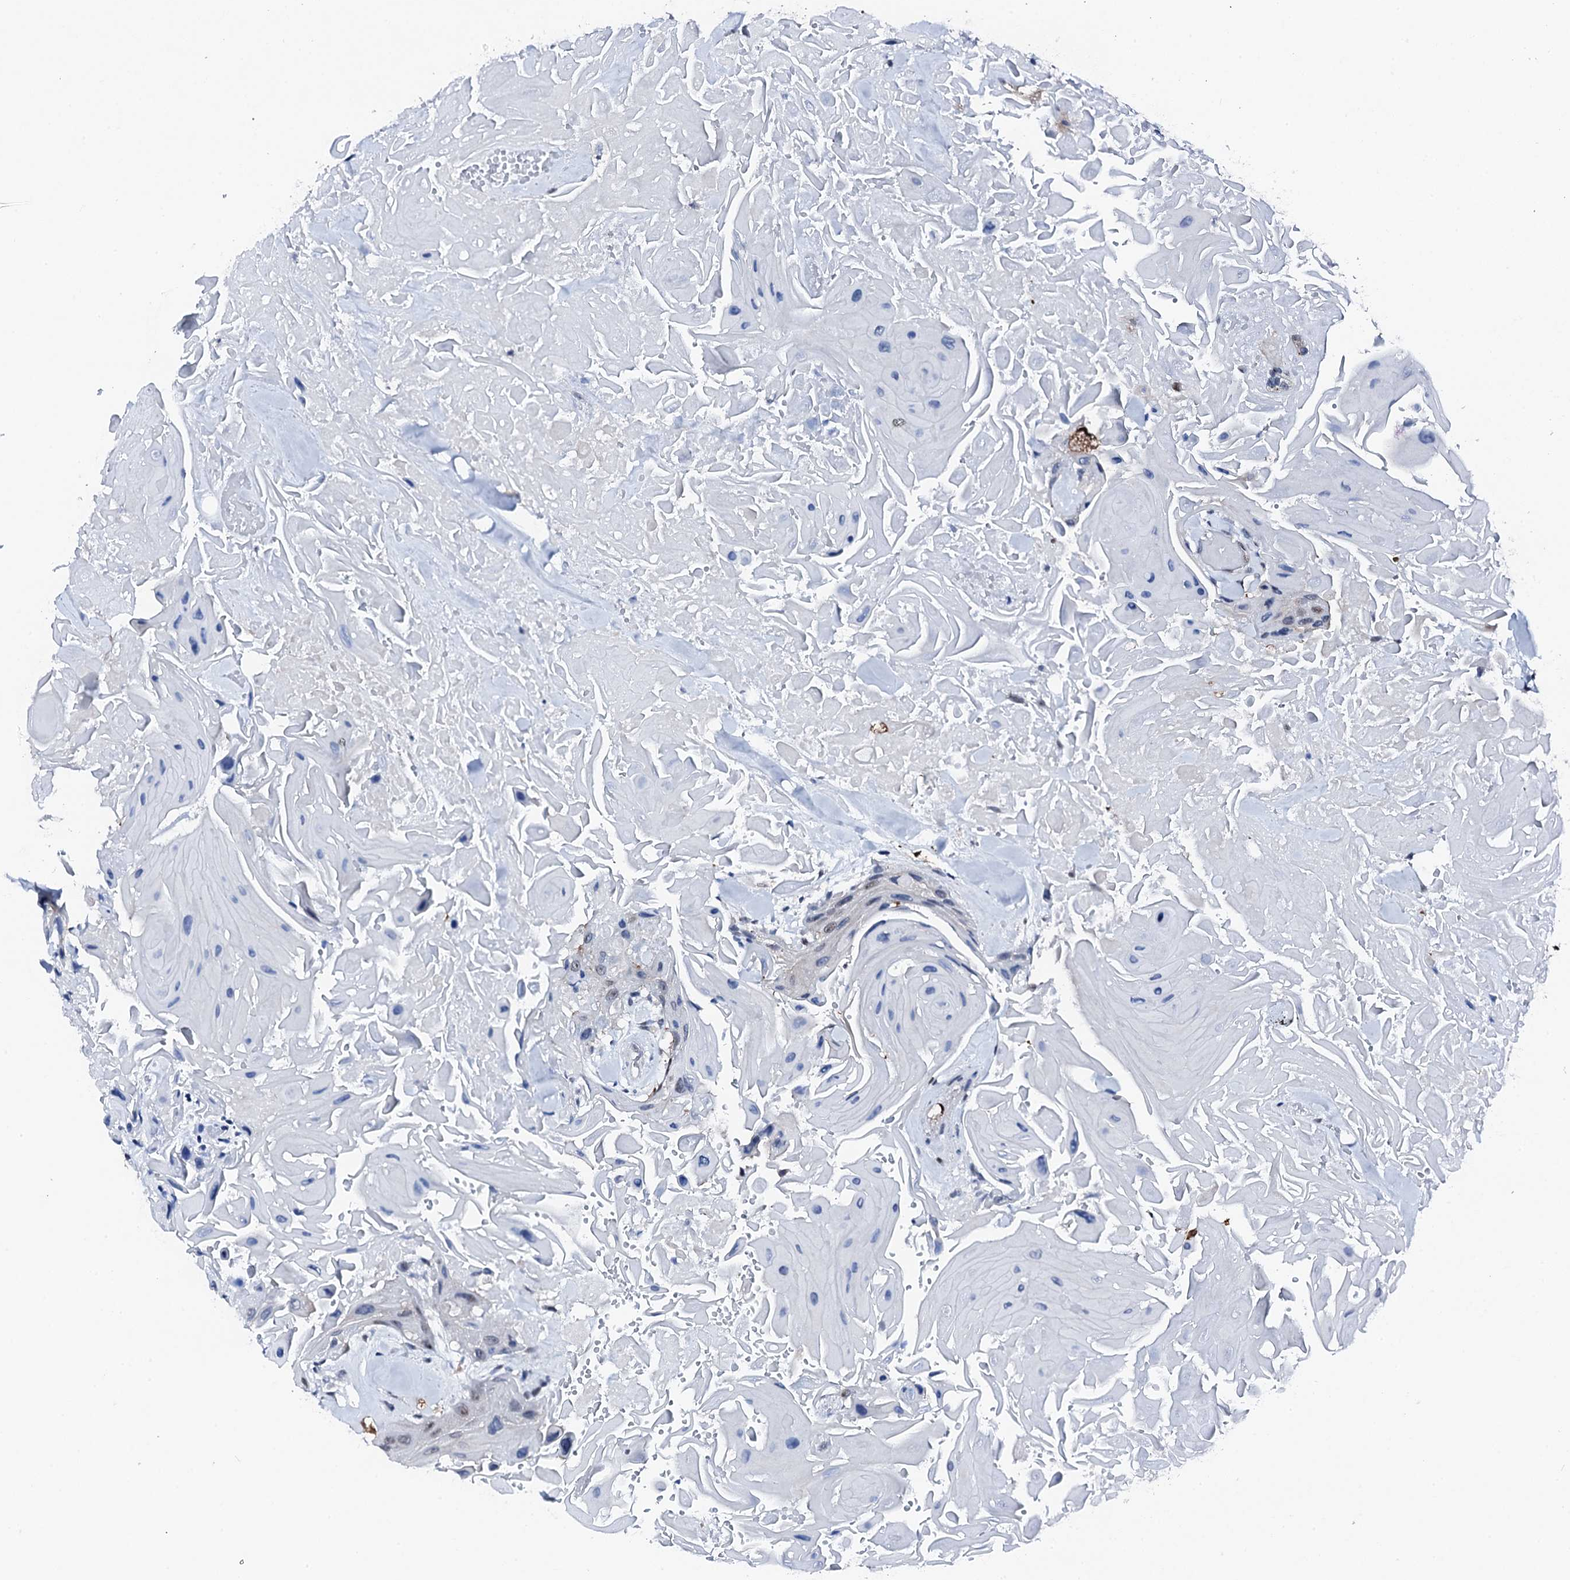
{"staining": {"intensity": "weak", "quantity": "<25%", "location": "nuclear"}, "tissue": "head and neck cancer", "cell_type": "Tumor cells", "image_type": "cancer", "snomed": [{"axis": "morphology", "description": "Squamous cell carcinoma, NOS"}, {"axis": "topography", "description": "Head-Neck"}], "caption": "Immunohistochemistry (IHC) of human head and neck cancer (squamous cell carcinoma) exhibits no positivity in tumor cells.", "gene": "TRAFD1", "patient": {"sex": "male", "age": 81}}